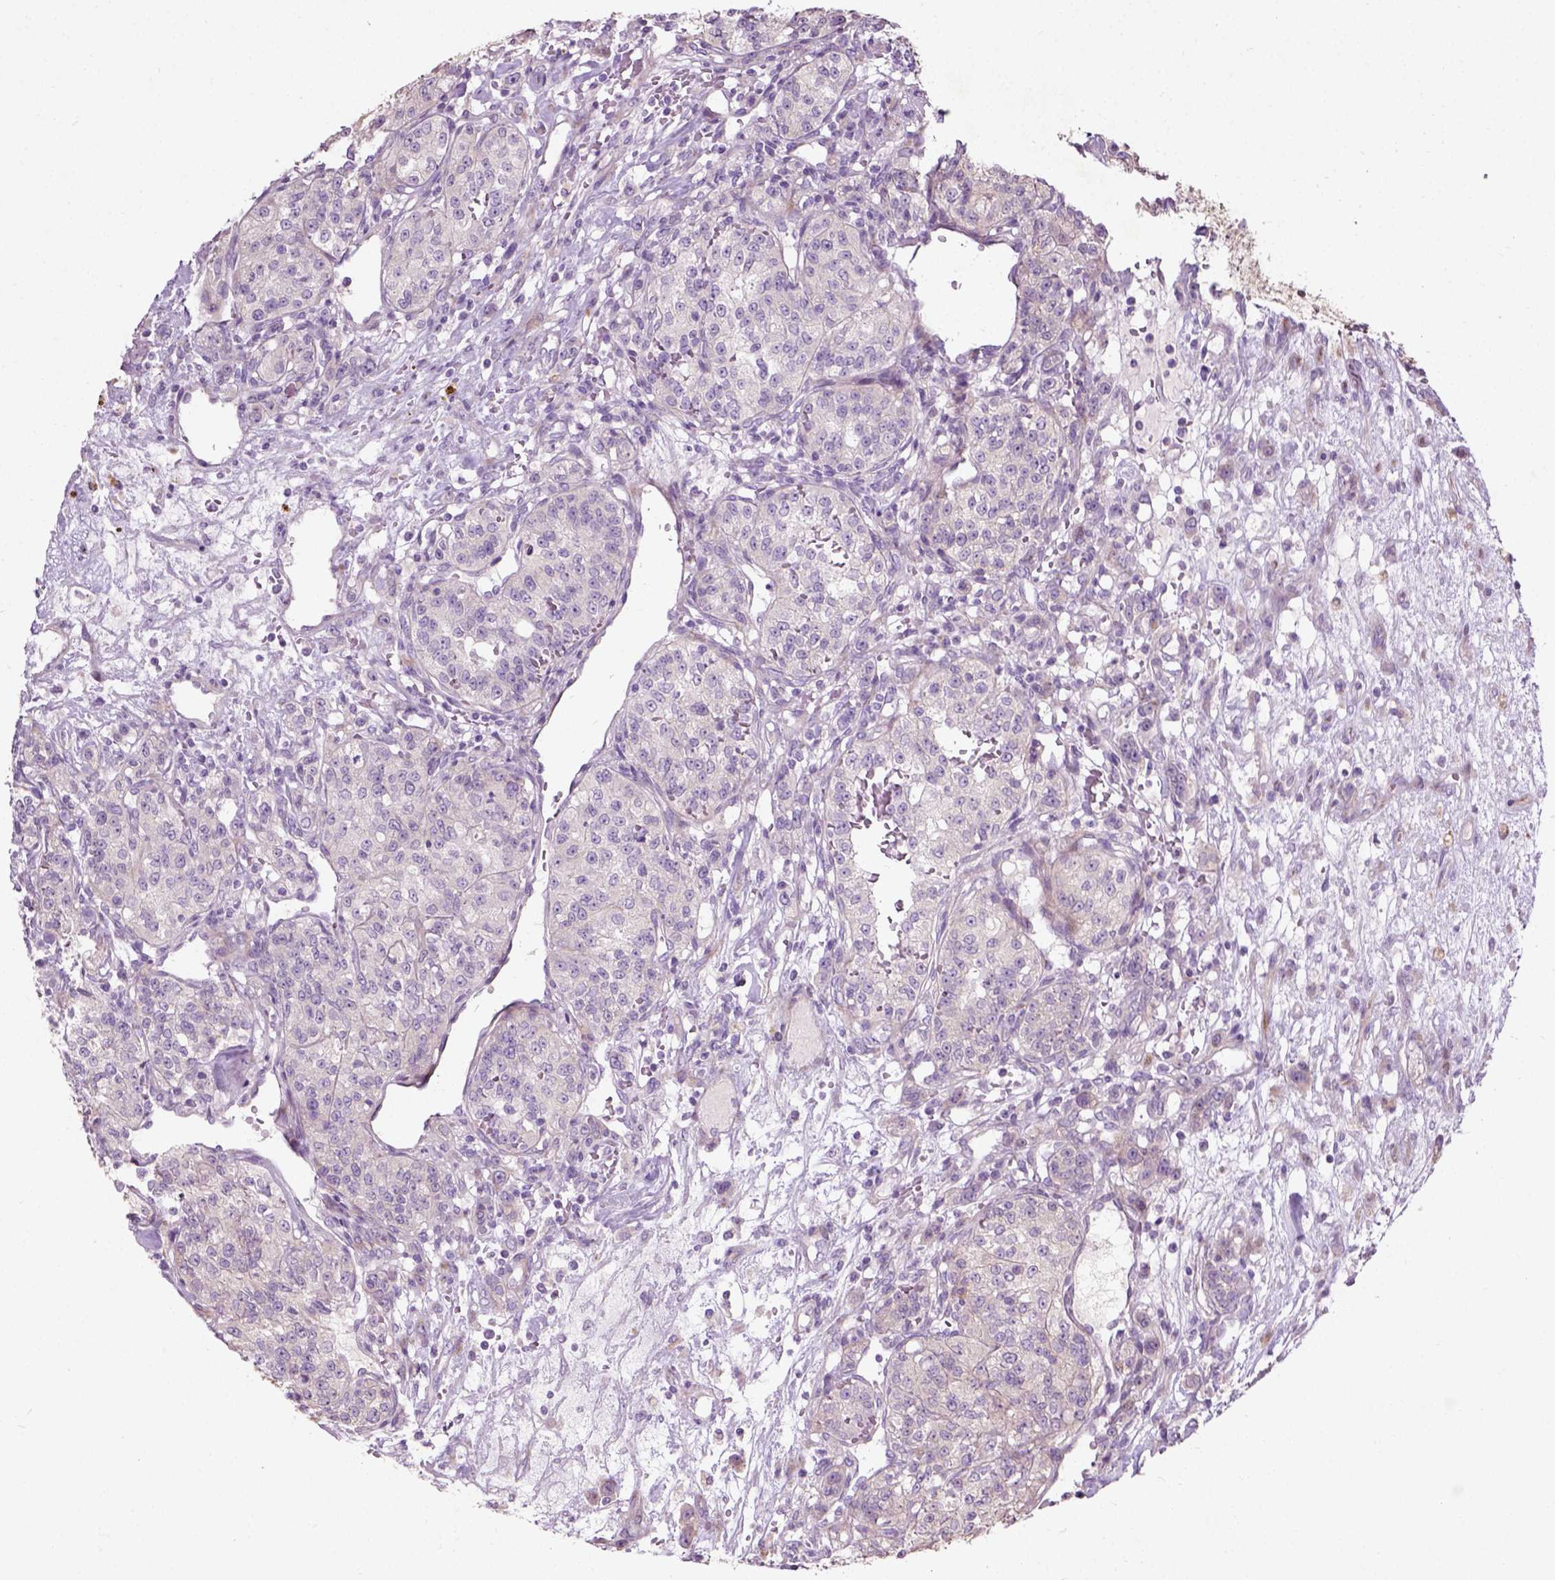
{"staining": {"intensity": "weak", "quantity": ">75%", "location": "cytoplasmic/membranous"}, "tissue": "renal cancer", "cell_type": "Tumor cells", "image_type": "cancer", "snomed": [{"axis": "morphology", "description": "Adenocarcinoma, NOS"}, {"axis": "topography", "description": "Kidney"}], "caption": "Brown immunohistochemical staining in human adenocarcinoma (renal) reveals weak cytoplasmic/membranous expression in approximately >75% of tumor cells.", "gene": "PKP3", "patient": {"sex": "female", "age": 63}}